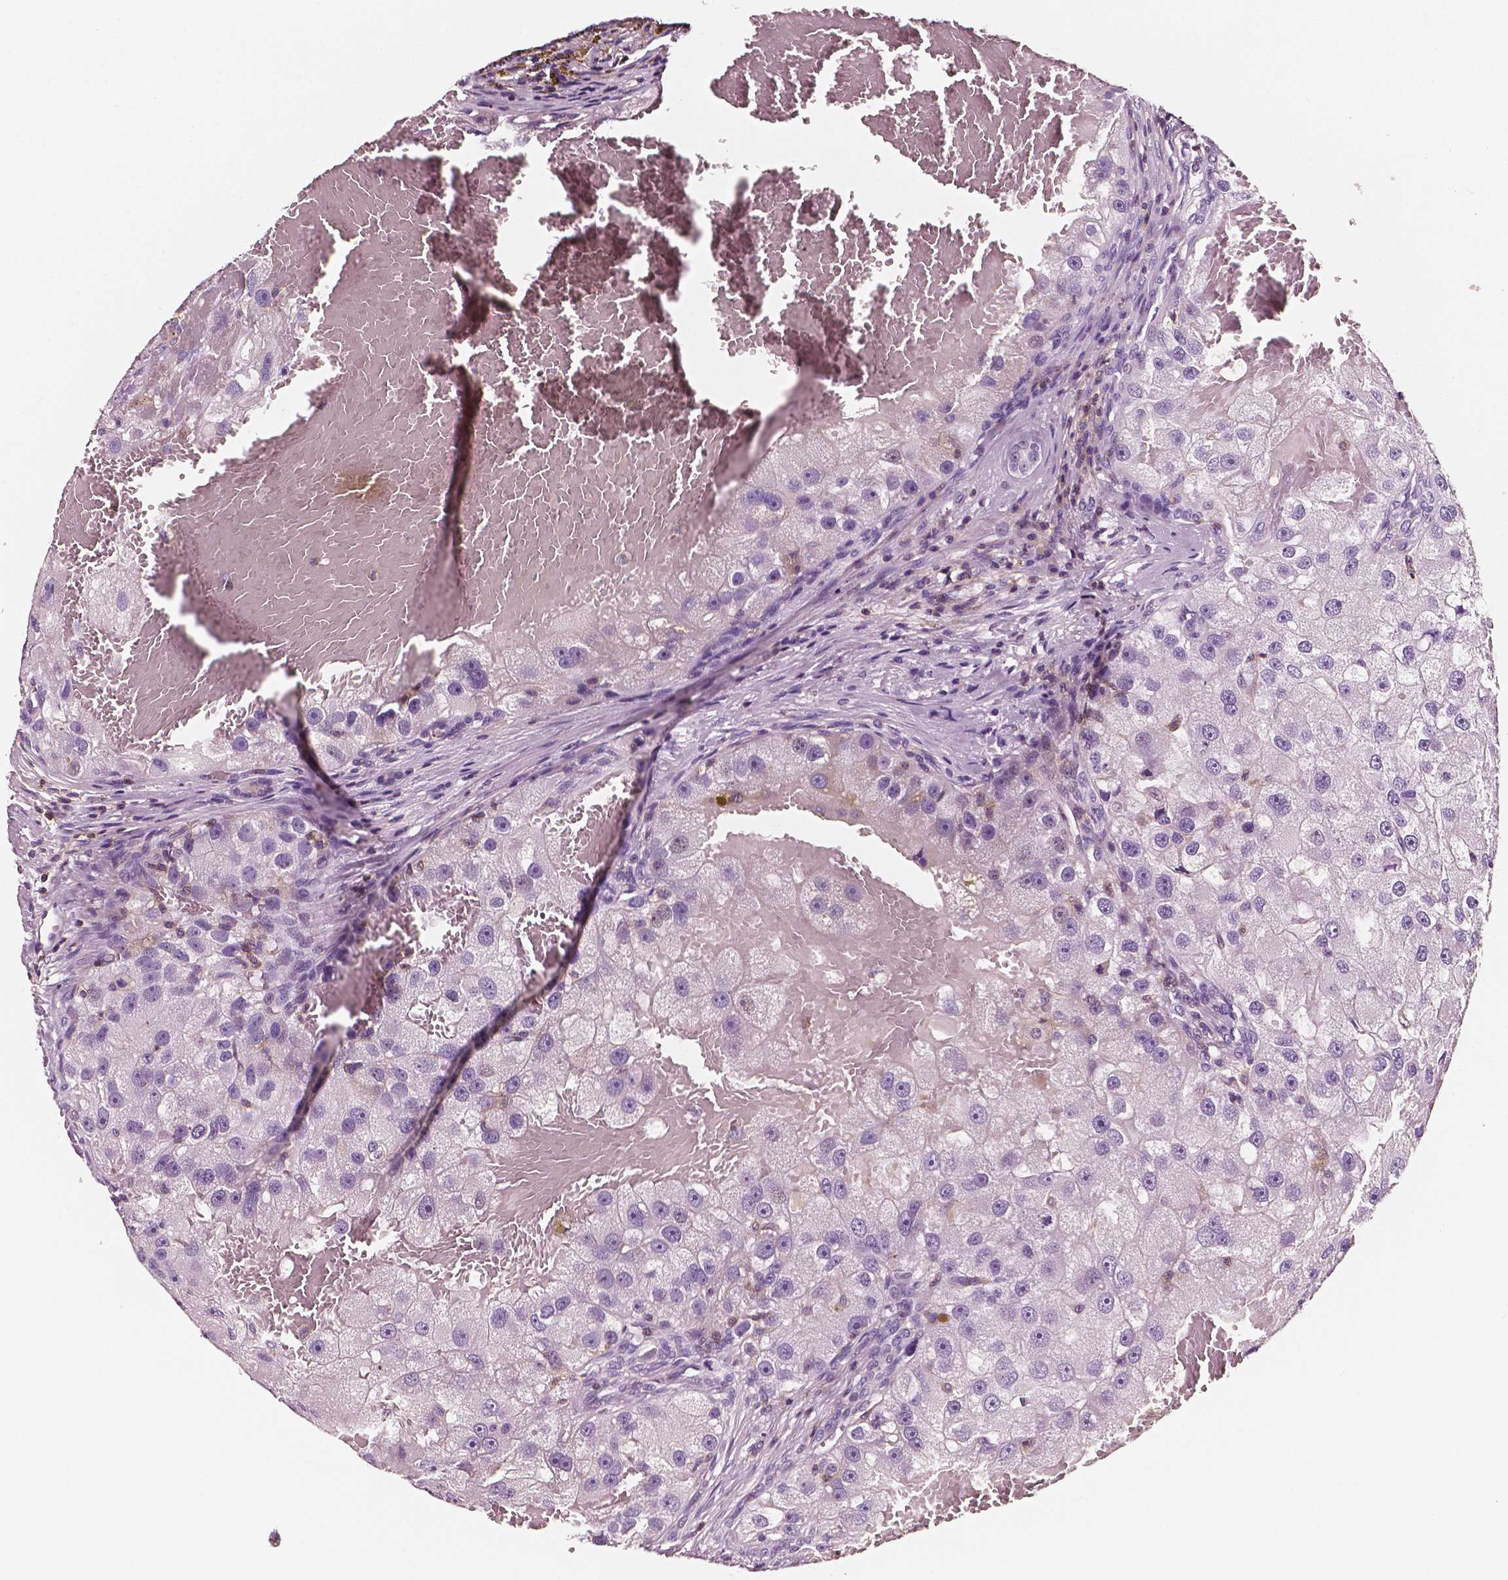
{"staining": {"intensity": "negative", "quantity": "none", "location": "none"}, "tissue": "renal cancer", "cell_type": "Tumor cells", "image_type": "cancer", "snomed": [{"axis": "morphology", "description": "Adenocarcinoma, NOS"}, {"axis": "topography", "description": "Kidney"}], "caption": "Protein analysis of adenocarcinoma (renal) reveals no significant positivity in tumor cells.", "gene": "PTPRC", "patient": {"sex": "male", "age": 63}}